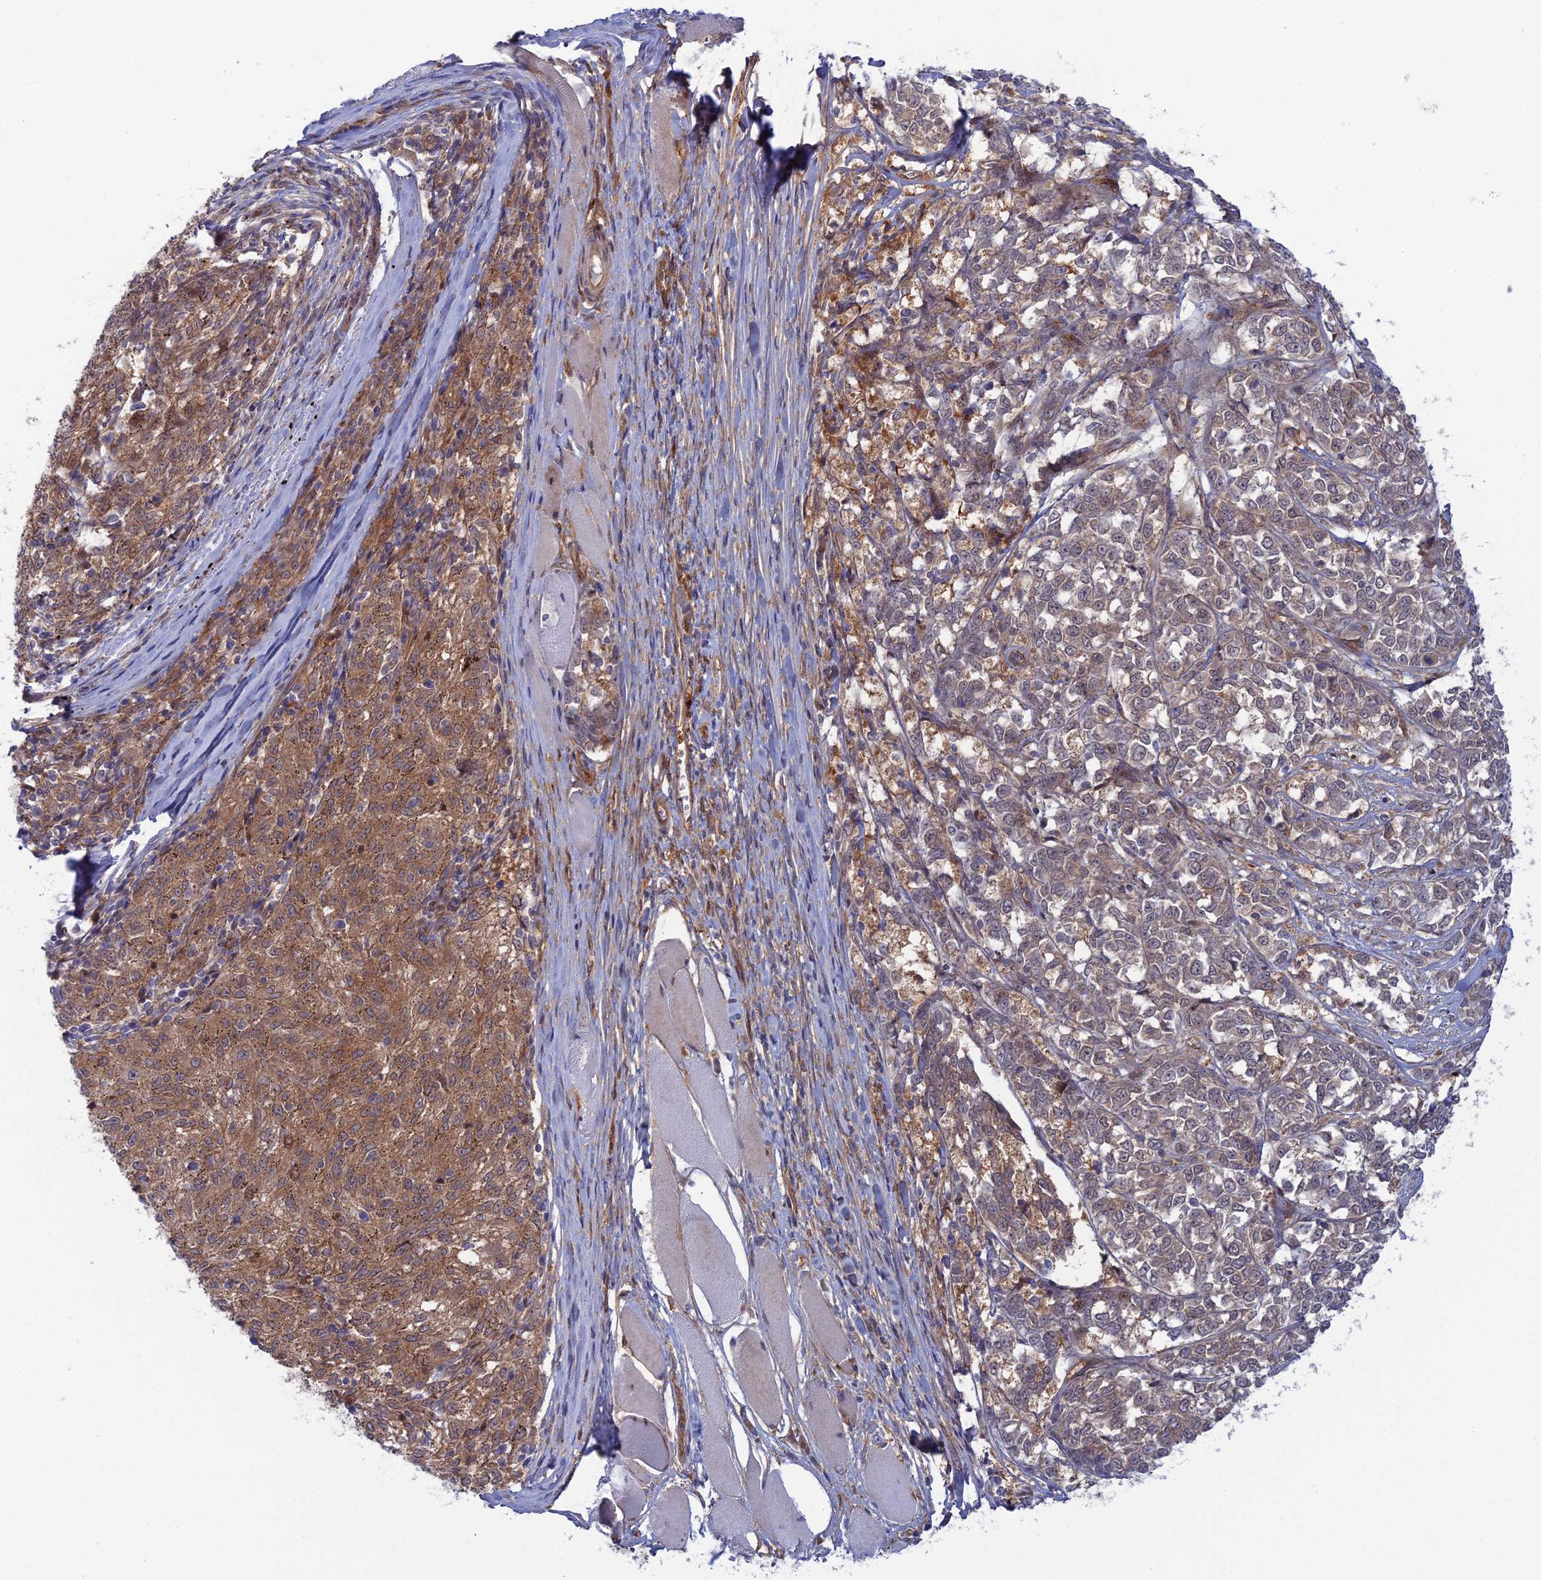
{"staining": {"intensity": "moderate", "quantity": "25%-75%", "location": "cytoplasmic/membranous"}, "tissue": "melanoma", "cell_type": "Tumor cells", "image_type": "cancer", "snomed": [{"axis": "morphology", "description": "Malignant melanoma, NOS"}, {"axis": "topography", "description": "Skin"}], "caption": "Protein expression analysis of melanoma shows moderate cytoplasmic/membranous positivity in about 25%-75% of tumor cells.", "gene": "ABHD1", "patient": {"sex": "female", "age": 72}}